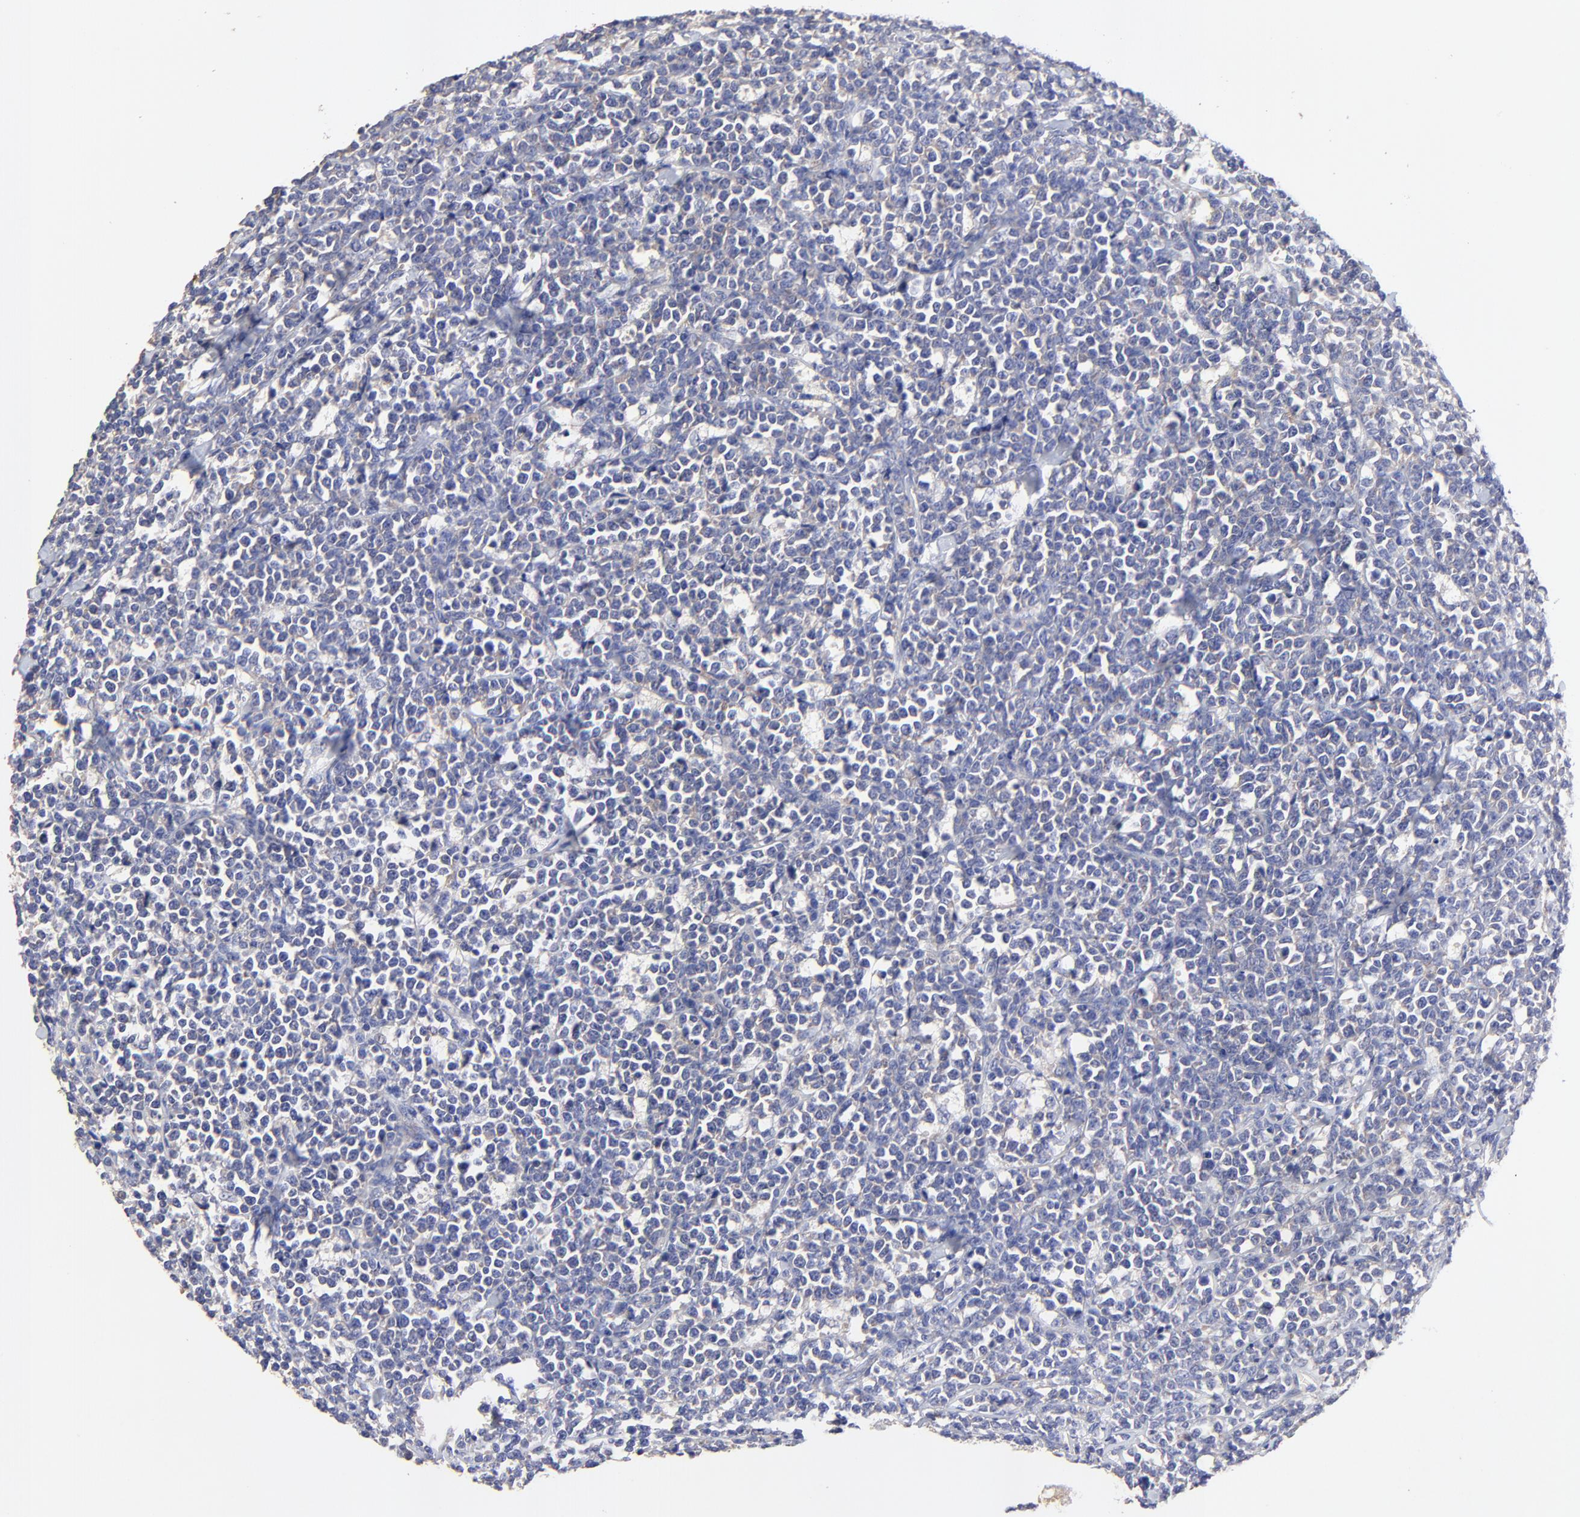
{"staining": {"intensity": "negative", "quantity": "none", "location": "none"}, "tissue": "lymphoma", "cell_type": "Tumor cells", "image_type": "cancer", "snomed": [{"axis": "morphology", "description": "Malignant lymphoma, non-Hodgkin's type, High grade"}, {"axis": "topography", "description": "Small intestine"}, {"axis": "topography", "description": "Colon"}], "caption": "Immunohistochemistry of malignant lymphoma, non-Hodgkin's type (high-grade) reveals no staining in tumor cells.", "gene": "LHFPL1", "patient": {"sex": "male", "age": 8}}